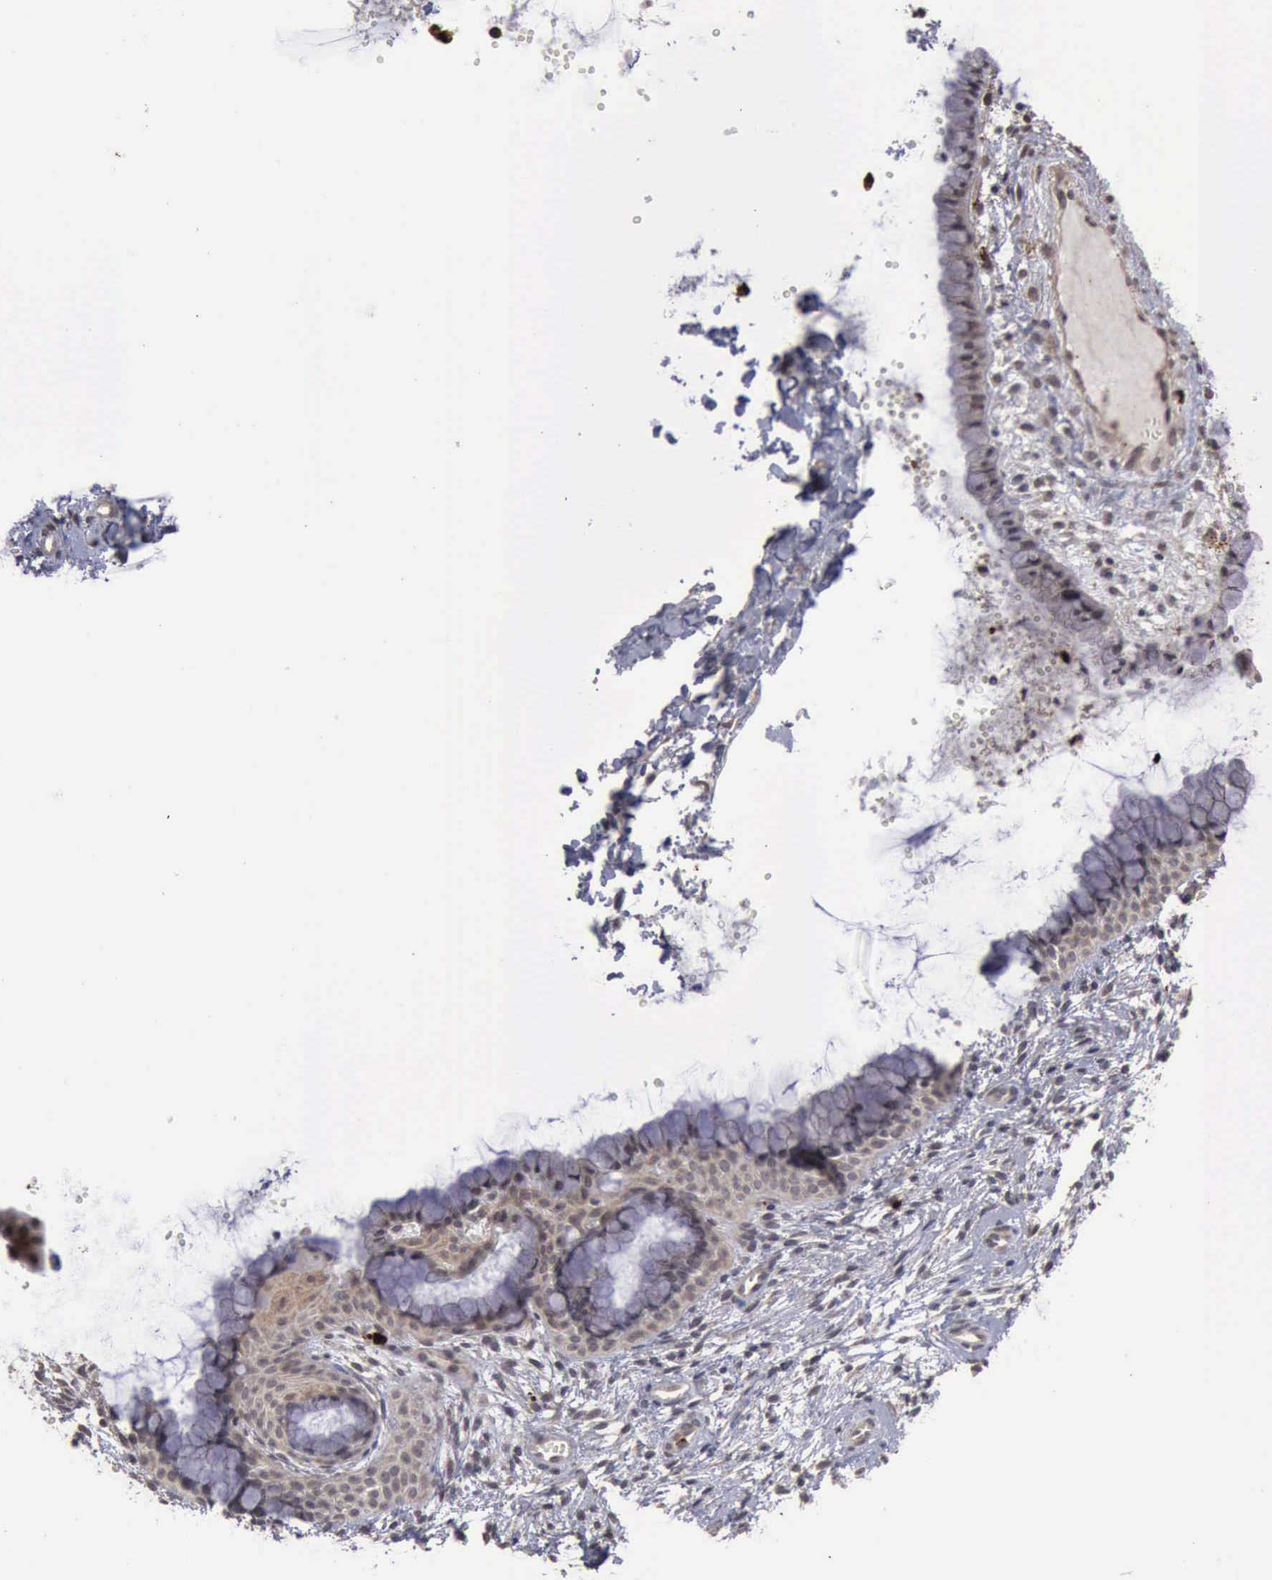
{"staining": {"intensity": "weak", "quantity": "25%-75%", "location": "cytoplasmic/membranous,nuclear"}, "tissue": "cervix", "cell_type": "Glandular cells", "image_type": "normal", "snomed": [{"axis": "morphology", "description": "Normal tissue, NOS"}, {"axis": "topography", "description": "Cervix"}], "caption": "This photomicrograph exhibits normal cervix stained with immunohistochemistry to label a protein in brown. The cytoplasmic/membranous,nuclear of glandular cells show weak positivity for the protein. Nuclei are counter-stained blue.", "gene": "MMP9", "patient": {"sex": "female", "age": 39}}